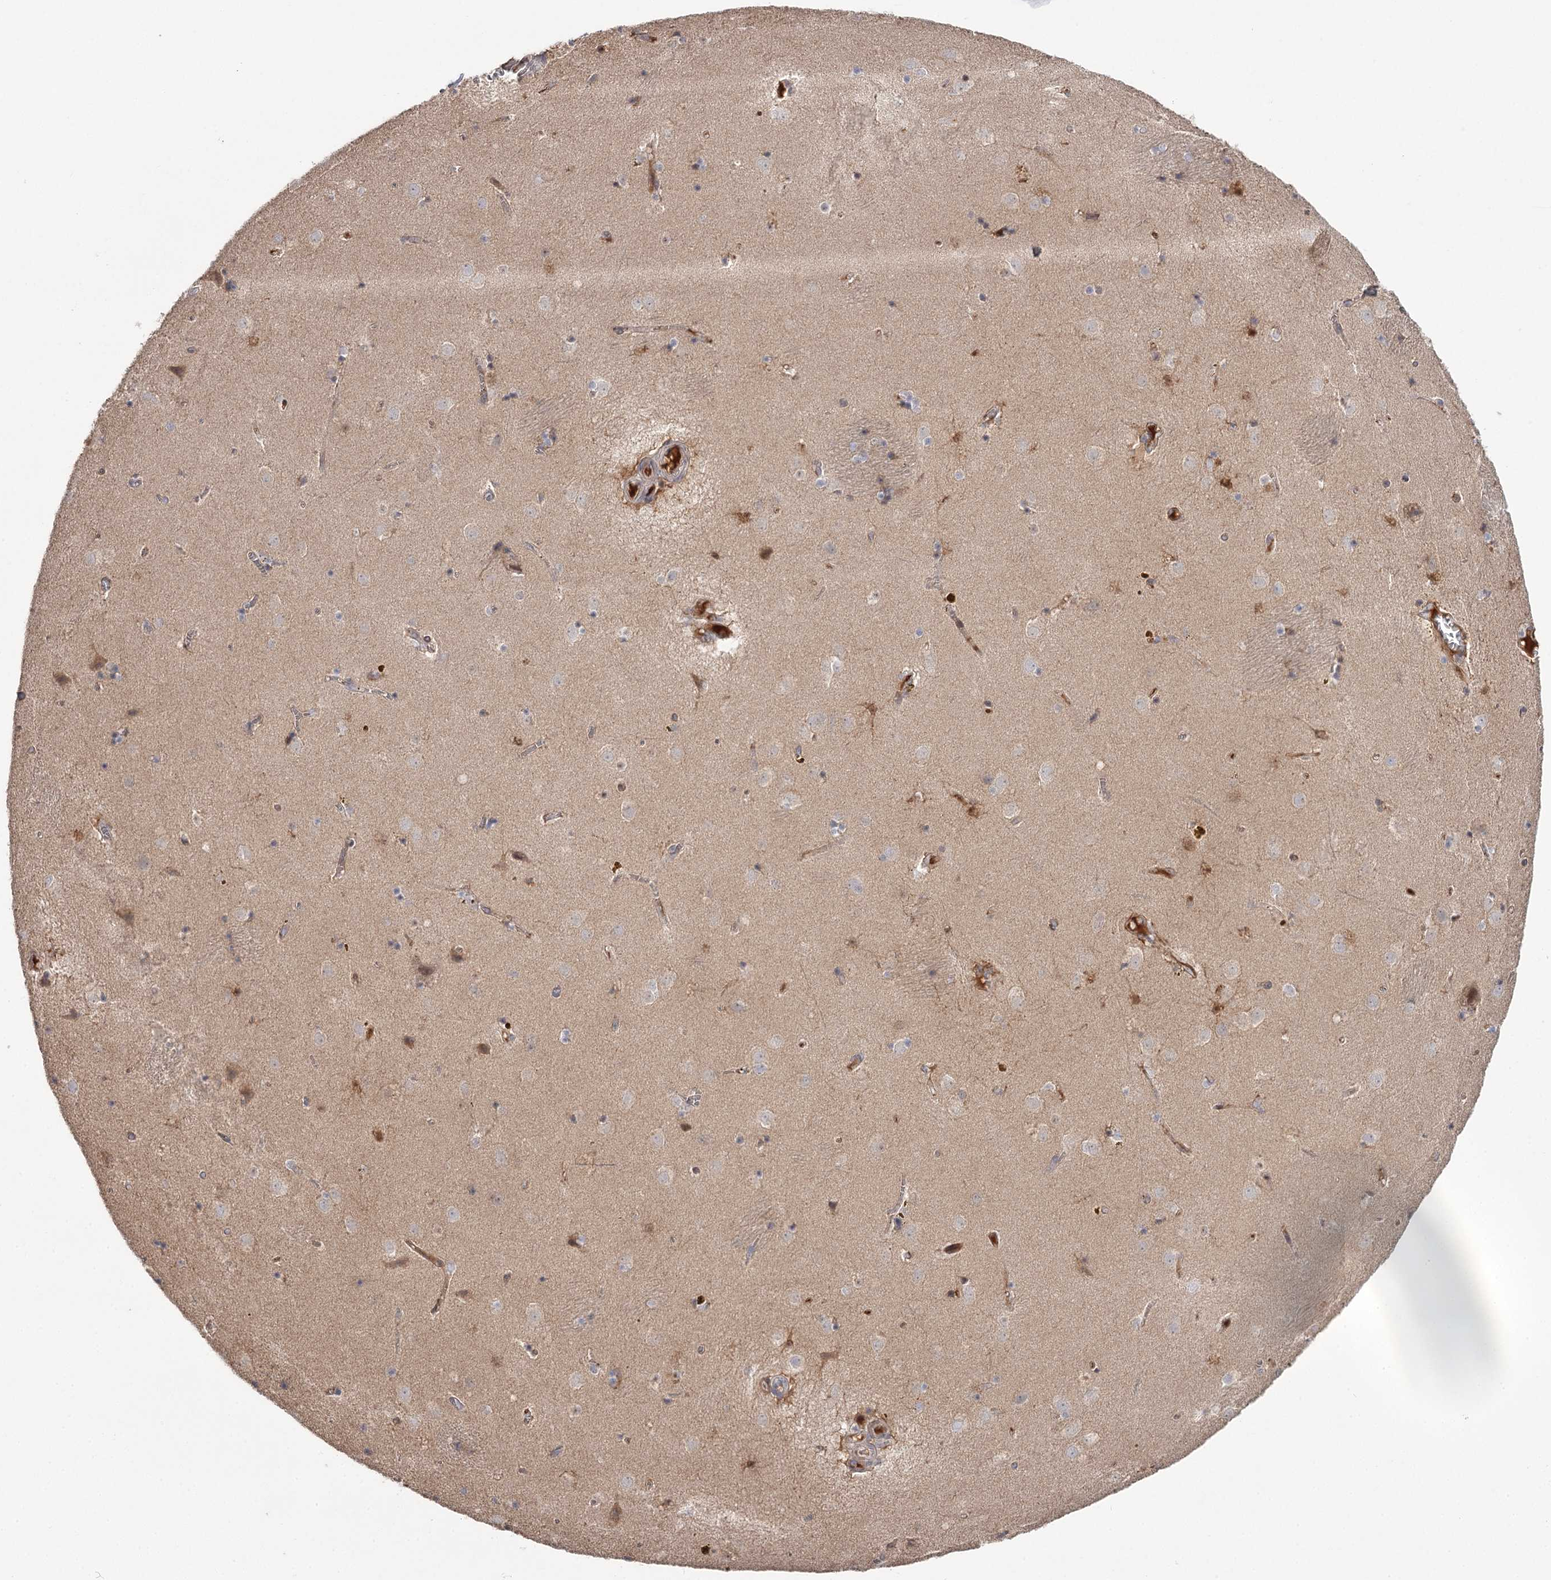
{"staining": {"intensity": "weak", "quantity": "<25%", "location": "cytoplasmic/membranous"}, "tissue": "caudate", "cell_type": "Glial cells", "image_type": "normal", "snomed": [{"axis": "morphology", "description": "Normal tissue, NOS"}, {"axis": "topography", "description": "Lateral ventricle wall"}], "caption": "Immunohistochemistry (IHC) of unremarkable caudate demonstrates no positivity in glial cells.", "gene": "DHRS9", "patient": {"sex": "male", "age": 70}}